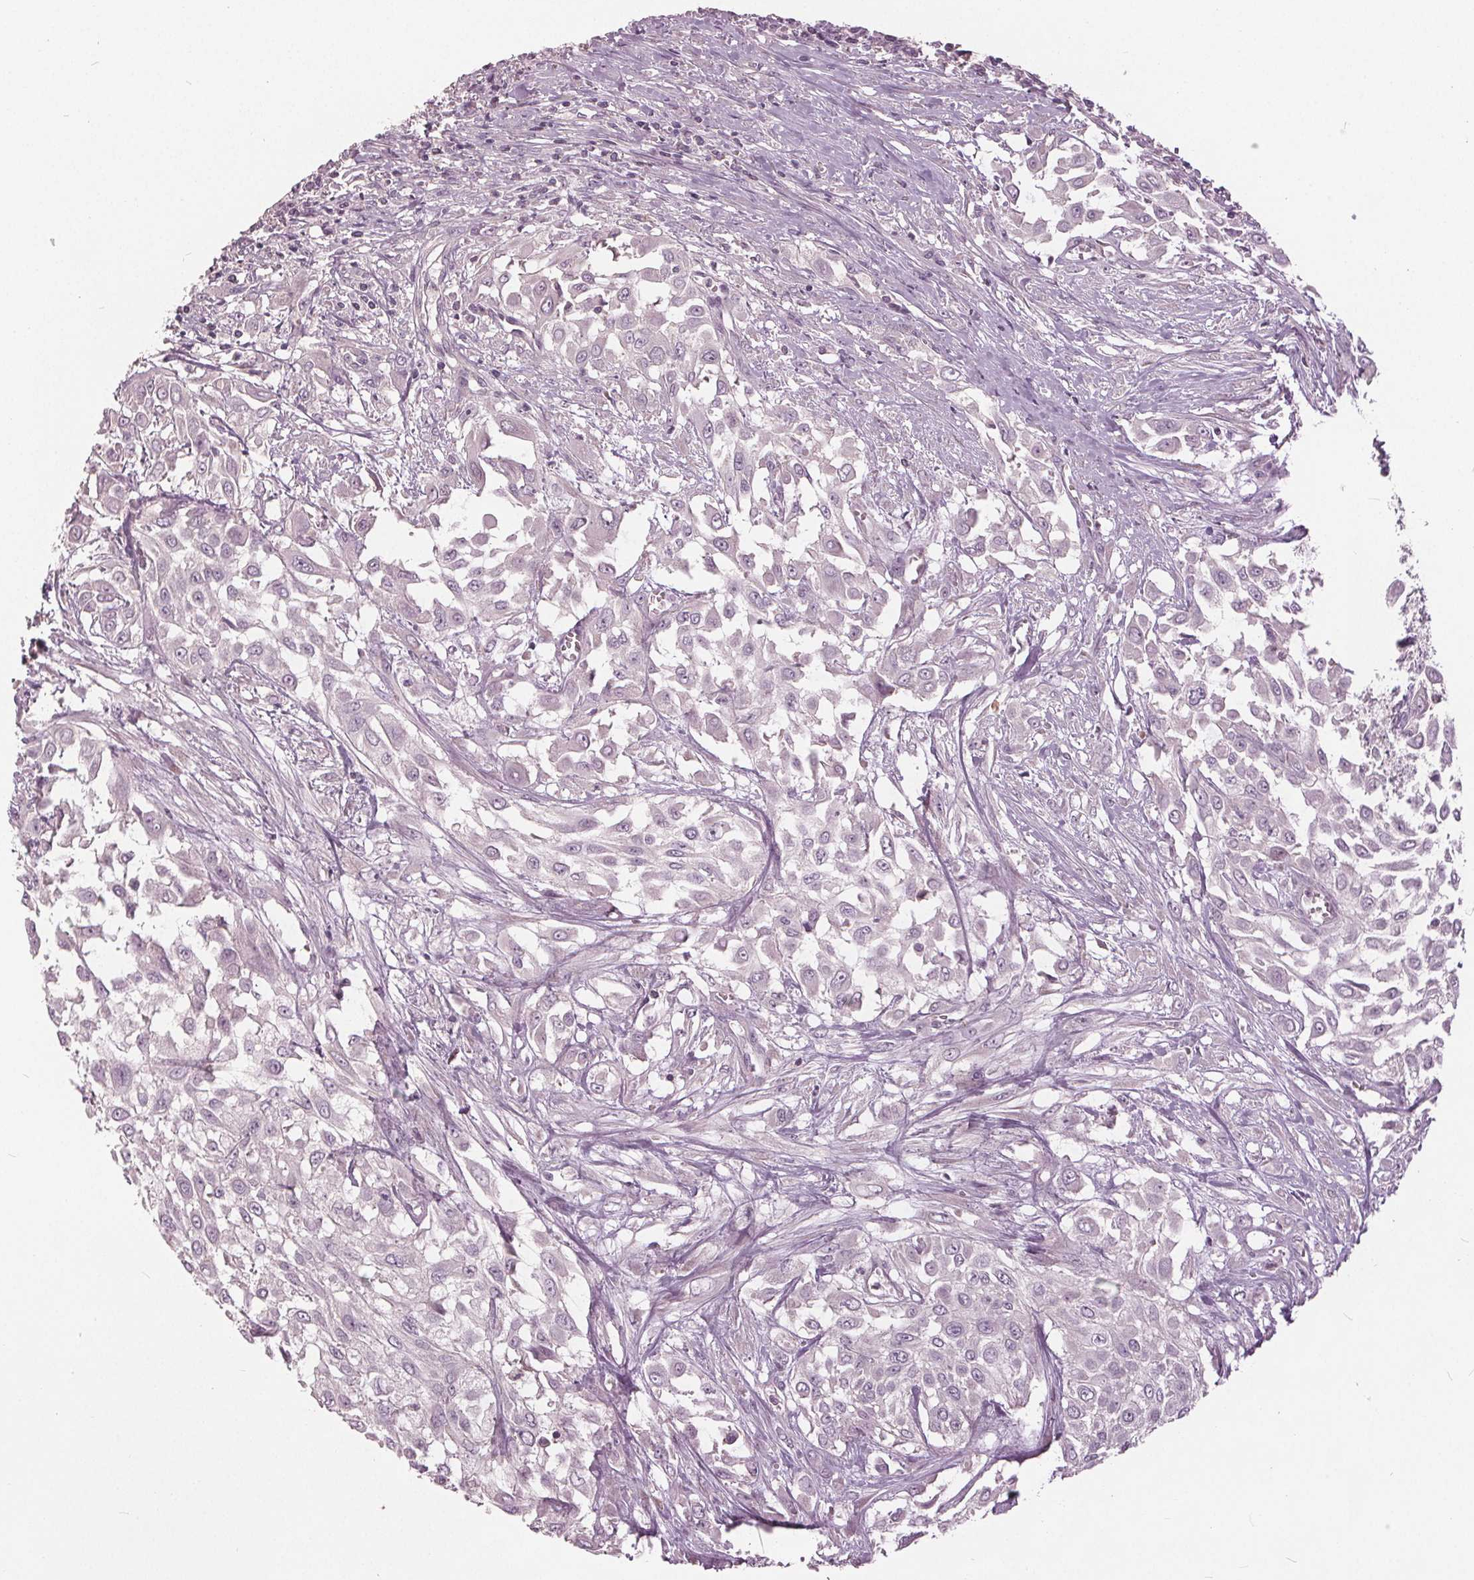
{"staining": {"intensity": "negative", "quantity": "none", "location": "none"}, "tissue": "urothelial cancer", "cell_type": "Tumor cells", "image_type": "cancer", "snomed": [{"axis": "morphology", "description": "Urothelial carcinoma, High grade"}, {"axis": "topography", "description": "Urinary bladder"}], "caption": "DAB immunohistochemical staining of urothelial carcinoma (high-grade) reveals no significant staining in tumor cells.", "gene": "KLK13", "patient": {"sex": "male", "age": 57}}